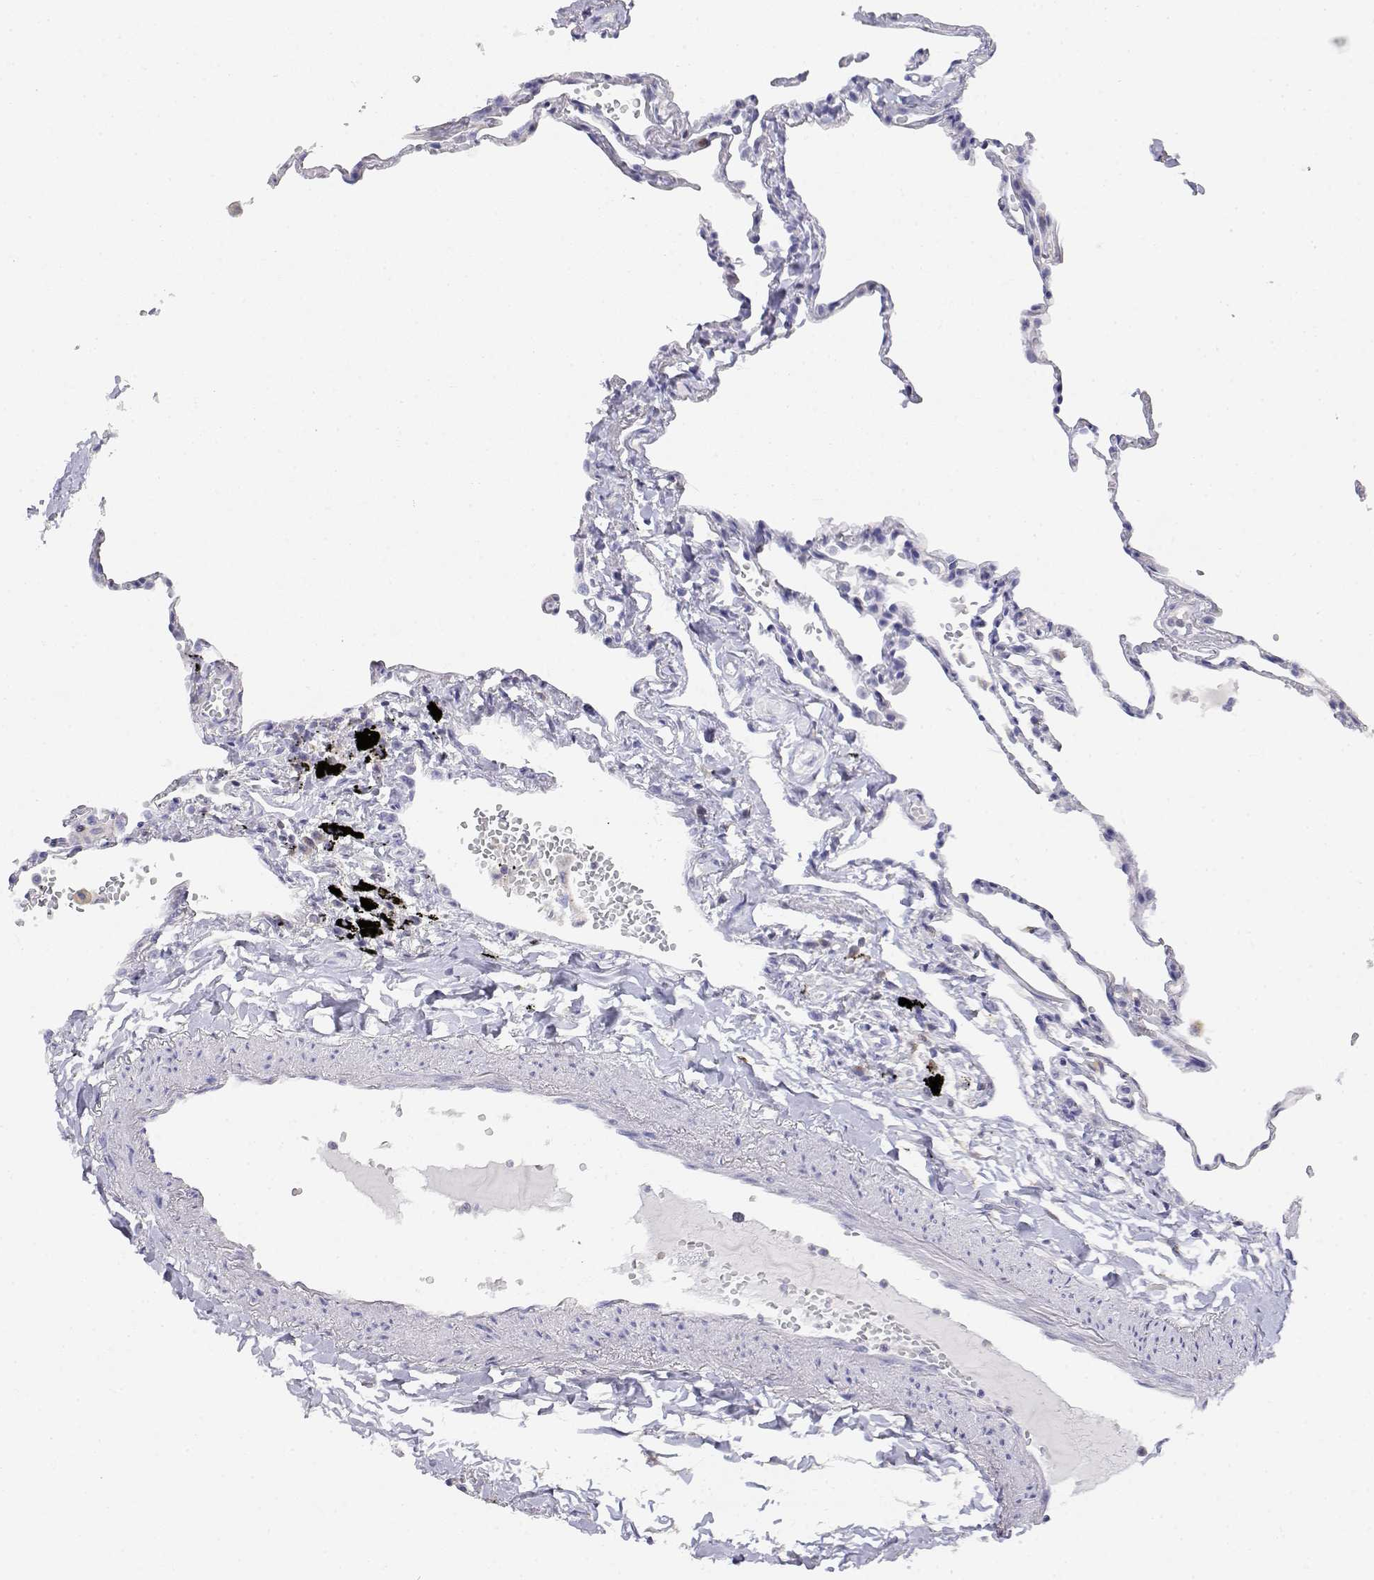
{"staining": {"intensity": "negative", "quantity": "none", "location": "none"}, "tissue": "lung", "cell_type": "Alveolar cells", "image_type": "normal", "snomed": [{"axis": "morphology", "description": "Normal tissue, NOS"}, {"axis": "topography", "description": "Lung"}], "caption": "The histopathology image exhibits no significant positivity in alveolar cells of lung. (Brightfield microscopy of DAB (3,3'-diaminobenzidine) immunohistochemistry (IHC) at high magnification).", "gene": "ADA", "patient": {"sex": "male", "age": 78}}